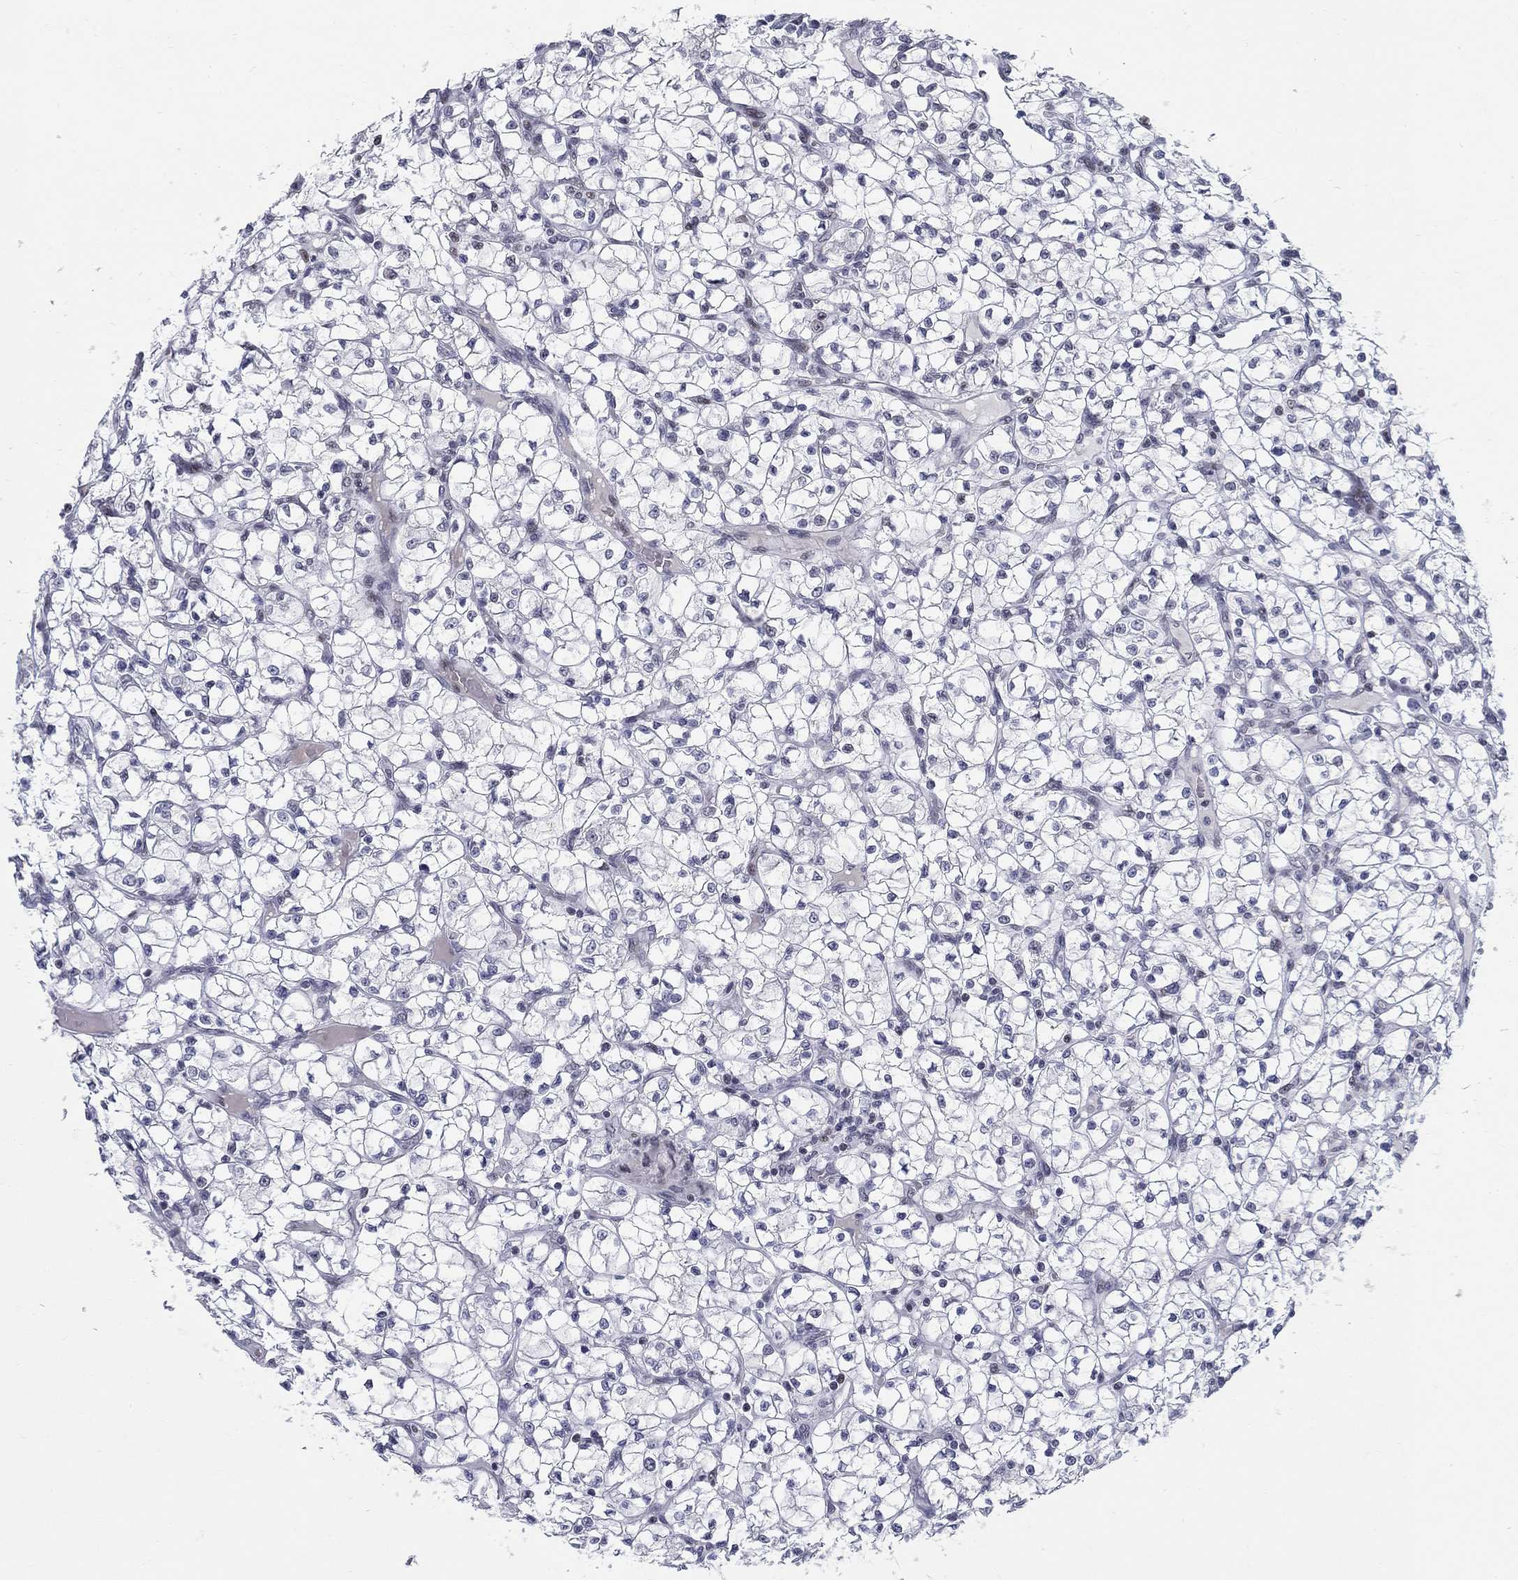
{"staining": {"intensity": "negative", "quantity": "none", "location": "none"}, "tissue": "renal cancer", "cell_type": "Tumor cells", "image_type": "cancer", "snomed": [{"axis": "morphology", "description": "Adenocarcinoma, NOS"}, {"axis": "topography", "description": "Kidney"}], "caption": "Immunohistochemistry (IHC) image of human adenocarcinoma (renal) stained for a protein (brown), which shows no staining in tumor cells.", "gene": "BHLHE22", "patient": {"sex": "female", "age": 64}}